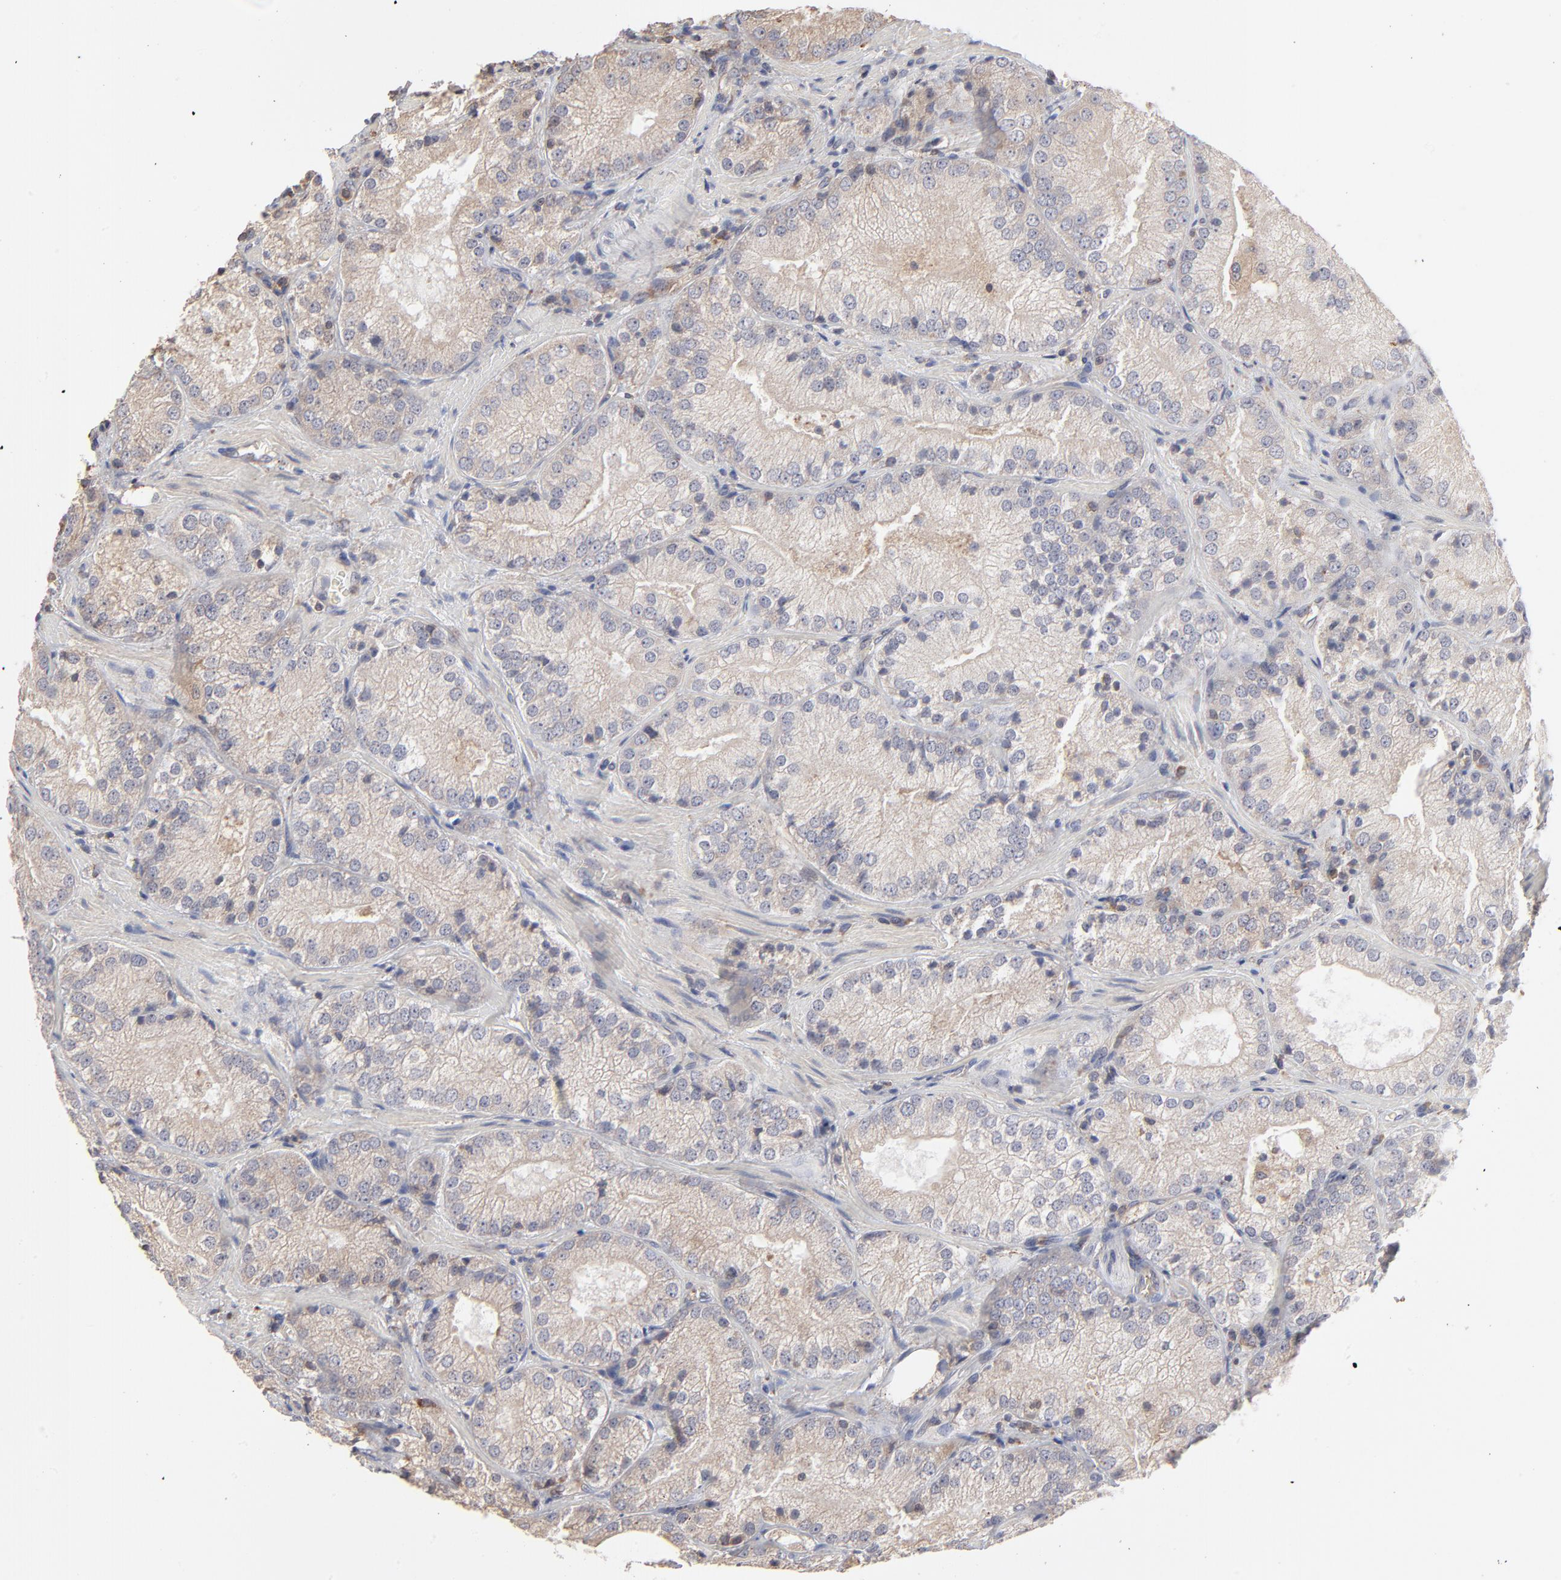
{"staining": {"intensity": "moderate", "quantity": "25%-75%", "location": "cytoplasmic/membranous"}, "tissue": "prostate cancer", "cell_type": "Tumor cells", "image_type": "cancer", "snomed": [{"axis": "morphology", "description": "Adenocarcinoma, Low grade"}, {"axis": "topography", "description": "Prostate"}], "caption": "This histopathology image exhibits prostate cancer (adenocarcinoma (low-grade)) stained with immunohistochemistry to label a protein in brown. The cytoplasmic/membranous of tumor cells show moderate positivity for the protein. Nuclei are counter-stained blue.", "gene": "RNF213", "patient": {"sex": "male", "age": 60}}